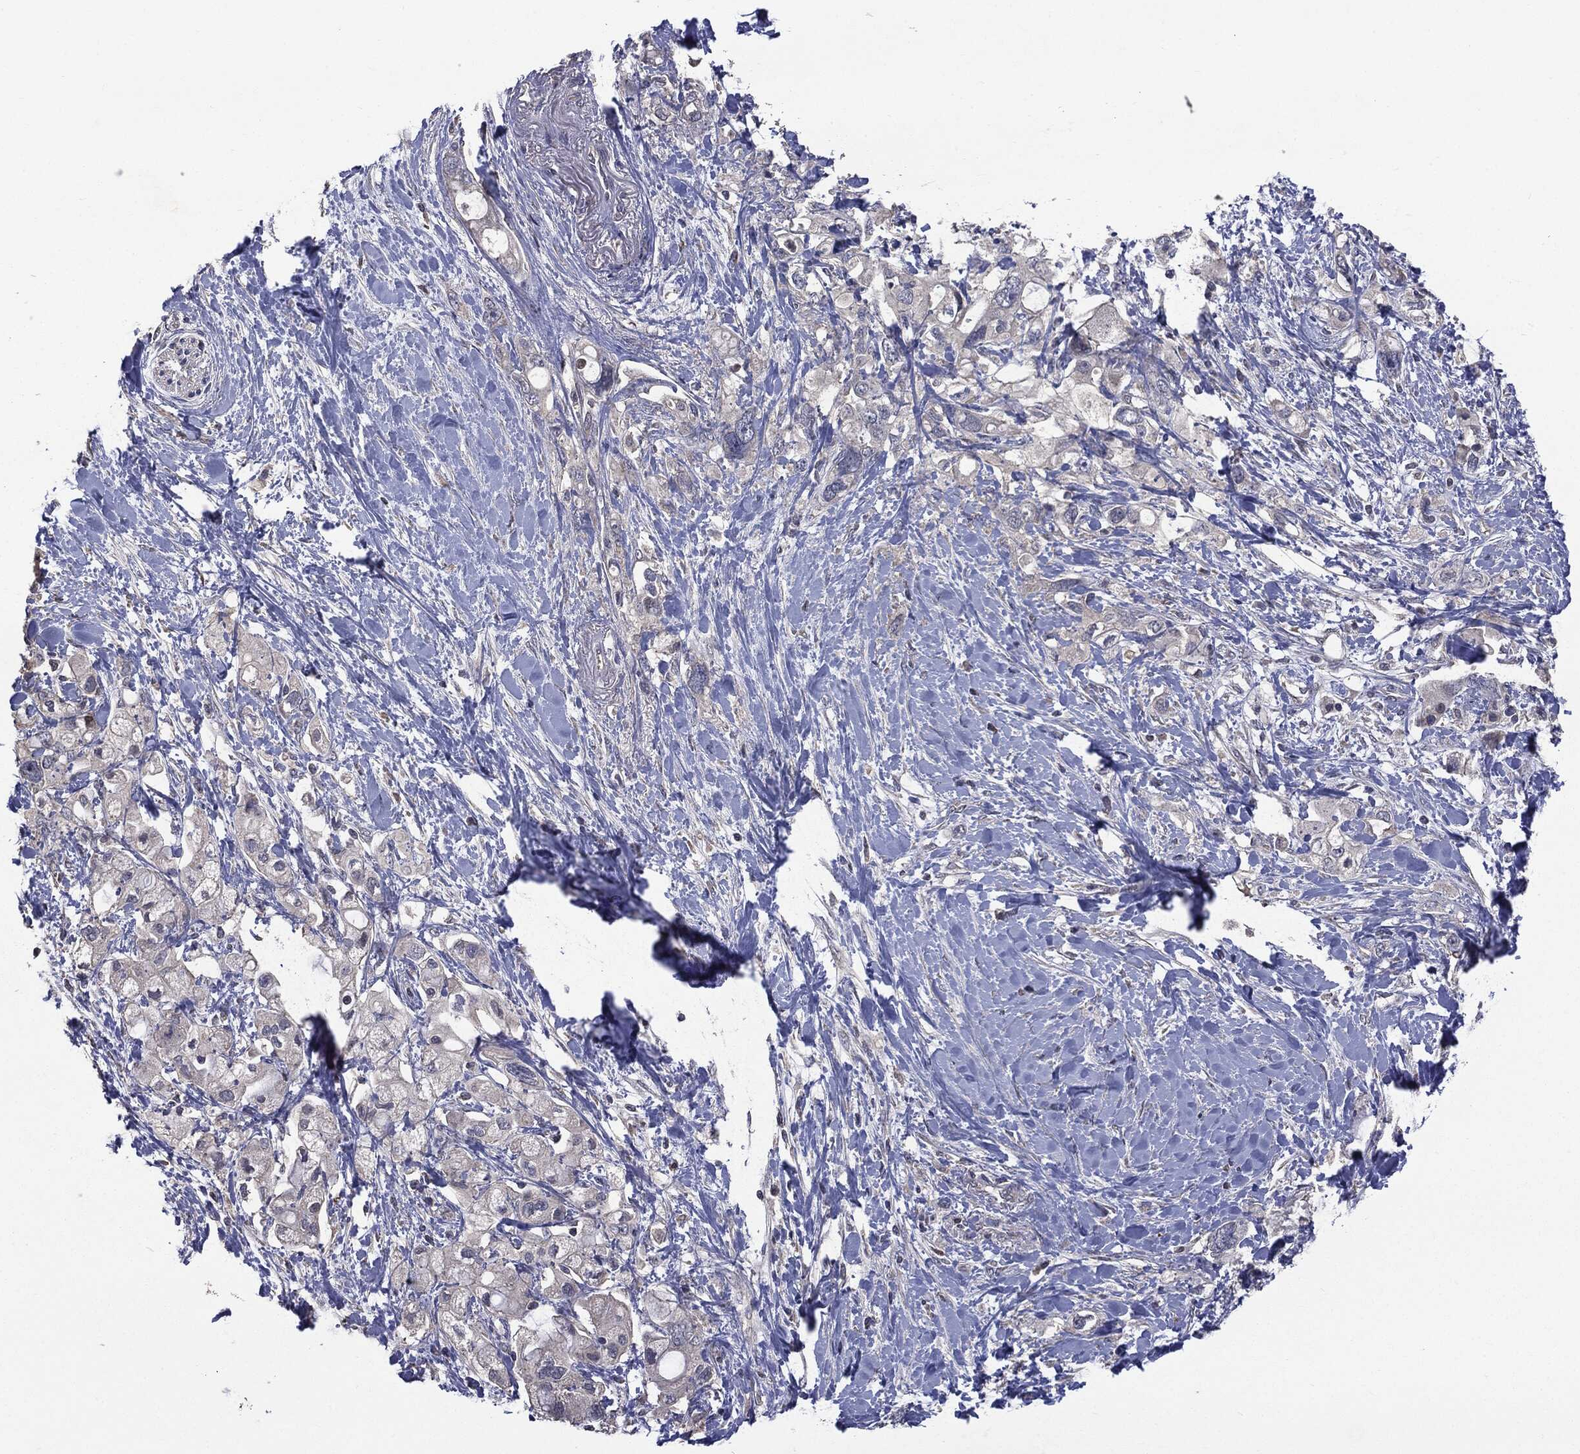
{"staining": {"intensity": "negative", "quantity": "none", "location": "none"}, "tissue": "pancreatic cancer", "cell_type": "Tumor cells", "image_type": "cancer", "snomed": [{"axis": "morphology", "description": "Adenocarcinoma, NOS"}, {"axis": "topography", "description": "Pancreas"}], "caption": "Immunohistochemistry of human pancreatic cancer (adenocarcinoma) demonstrates no expression in tumor cells. The staining is performed using DAB brown chromogen with nuclei counter-stained in using hematoxylin.", "gene": "MTOR", "patient": {"sex": "female", "age": 56}}